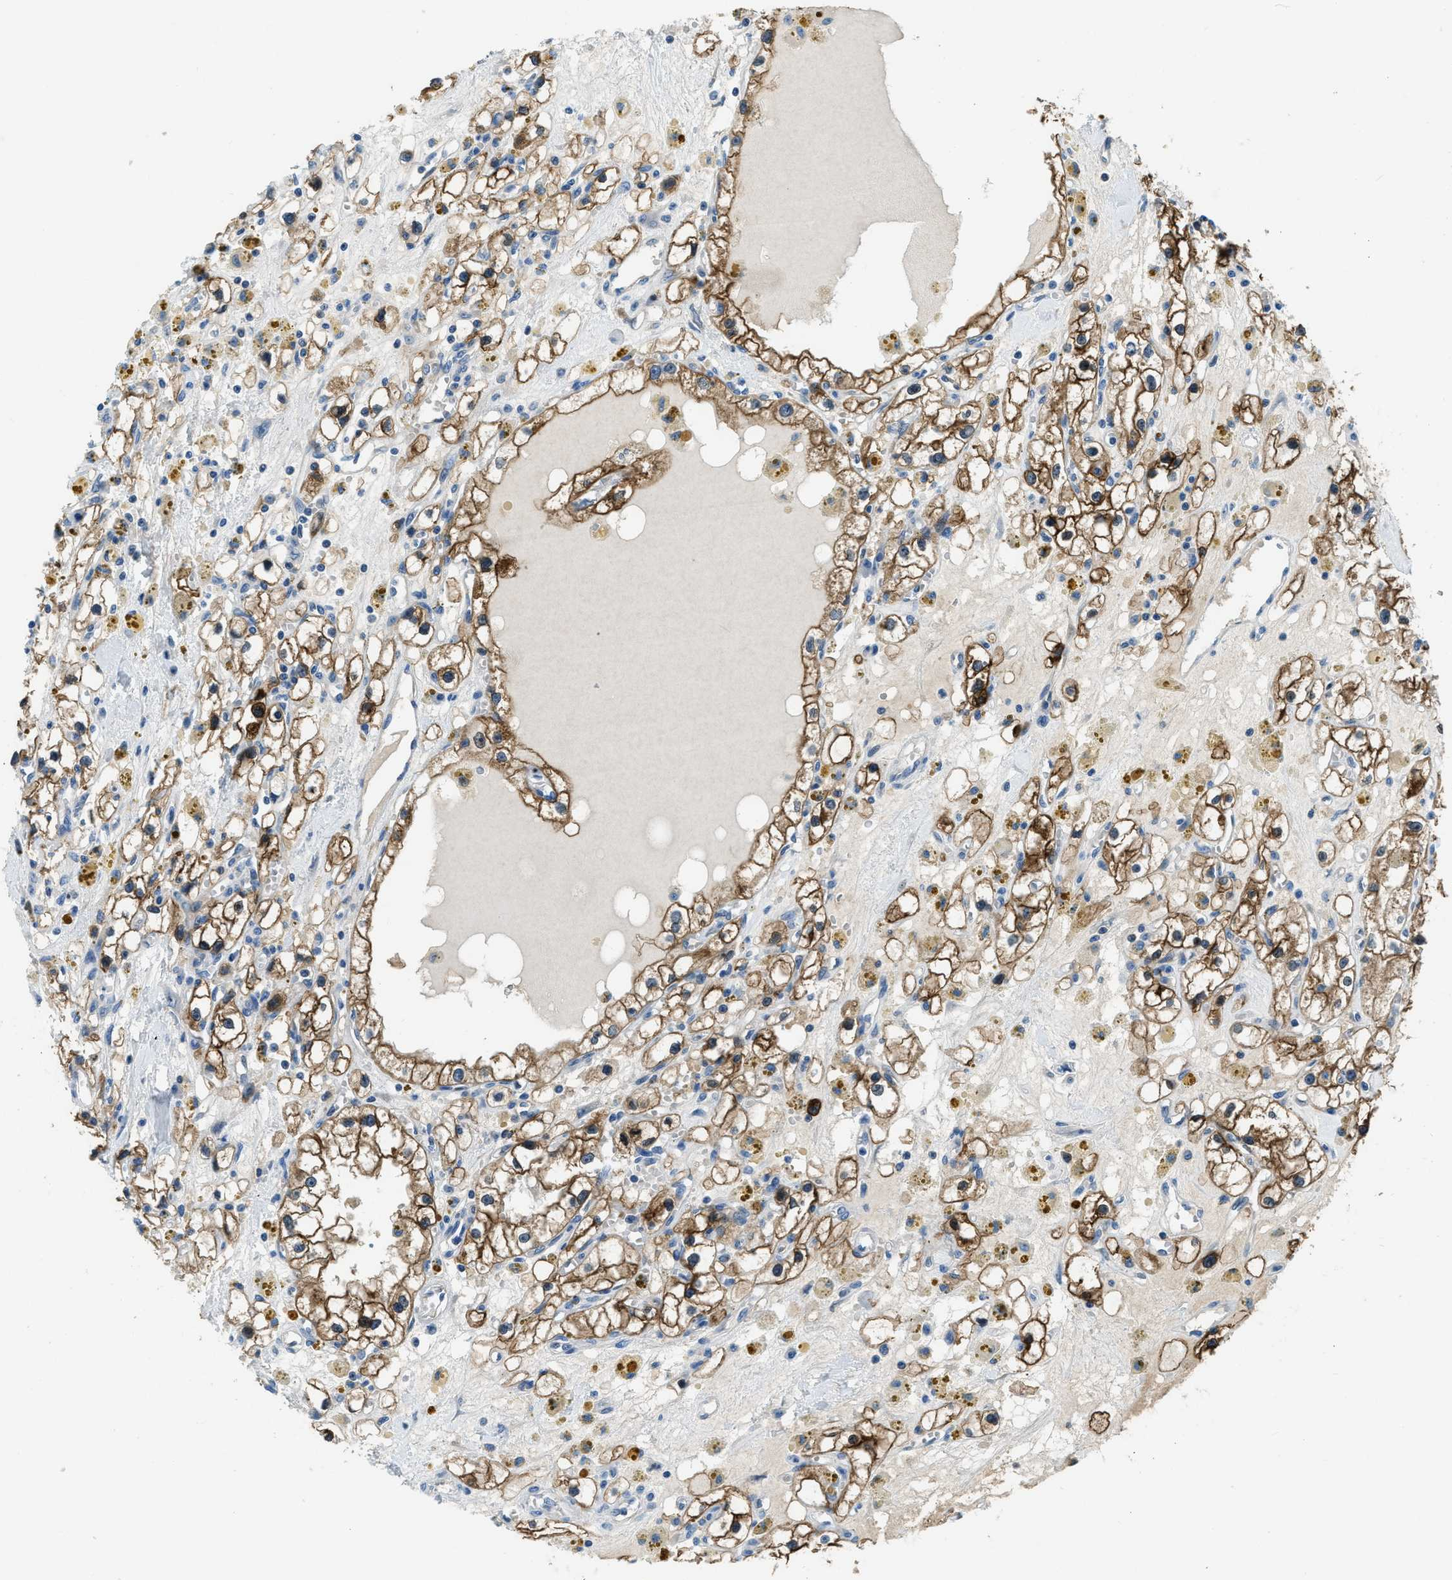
{"staining": {"intensity": "moderate", "quantity": ">75%", "location": "cytoplasmic/membranous"}, "tissue": "renal cancer", "cell_type": "Tumor cells", "image_type": "cancer", "snomed": [{"axis": "morphology", "description": "Adenocarcinoma, NOS"}, {"axis": "topography", "description": "Kidney"}], "caption": "Tumor cells demonstrate medium levels of moderate cytoplasmic/membranous staining in about >75% of cells in renal cancer.", "gene": "PFKP", "patient": {"sex": "male", "age": 56}}